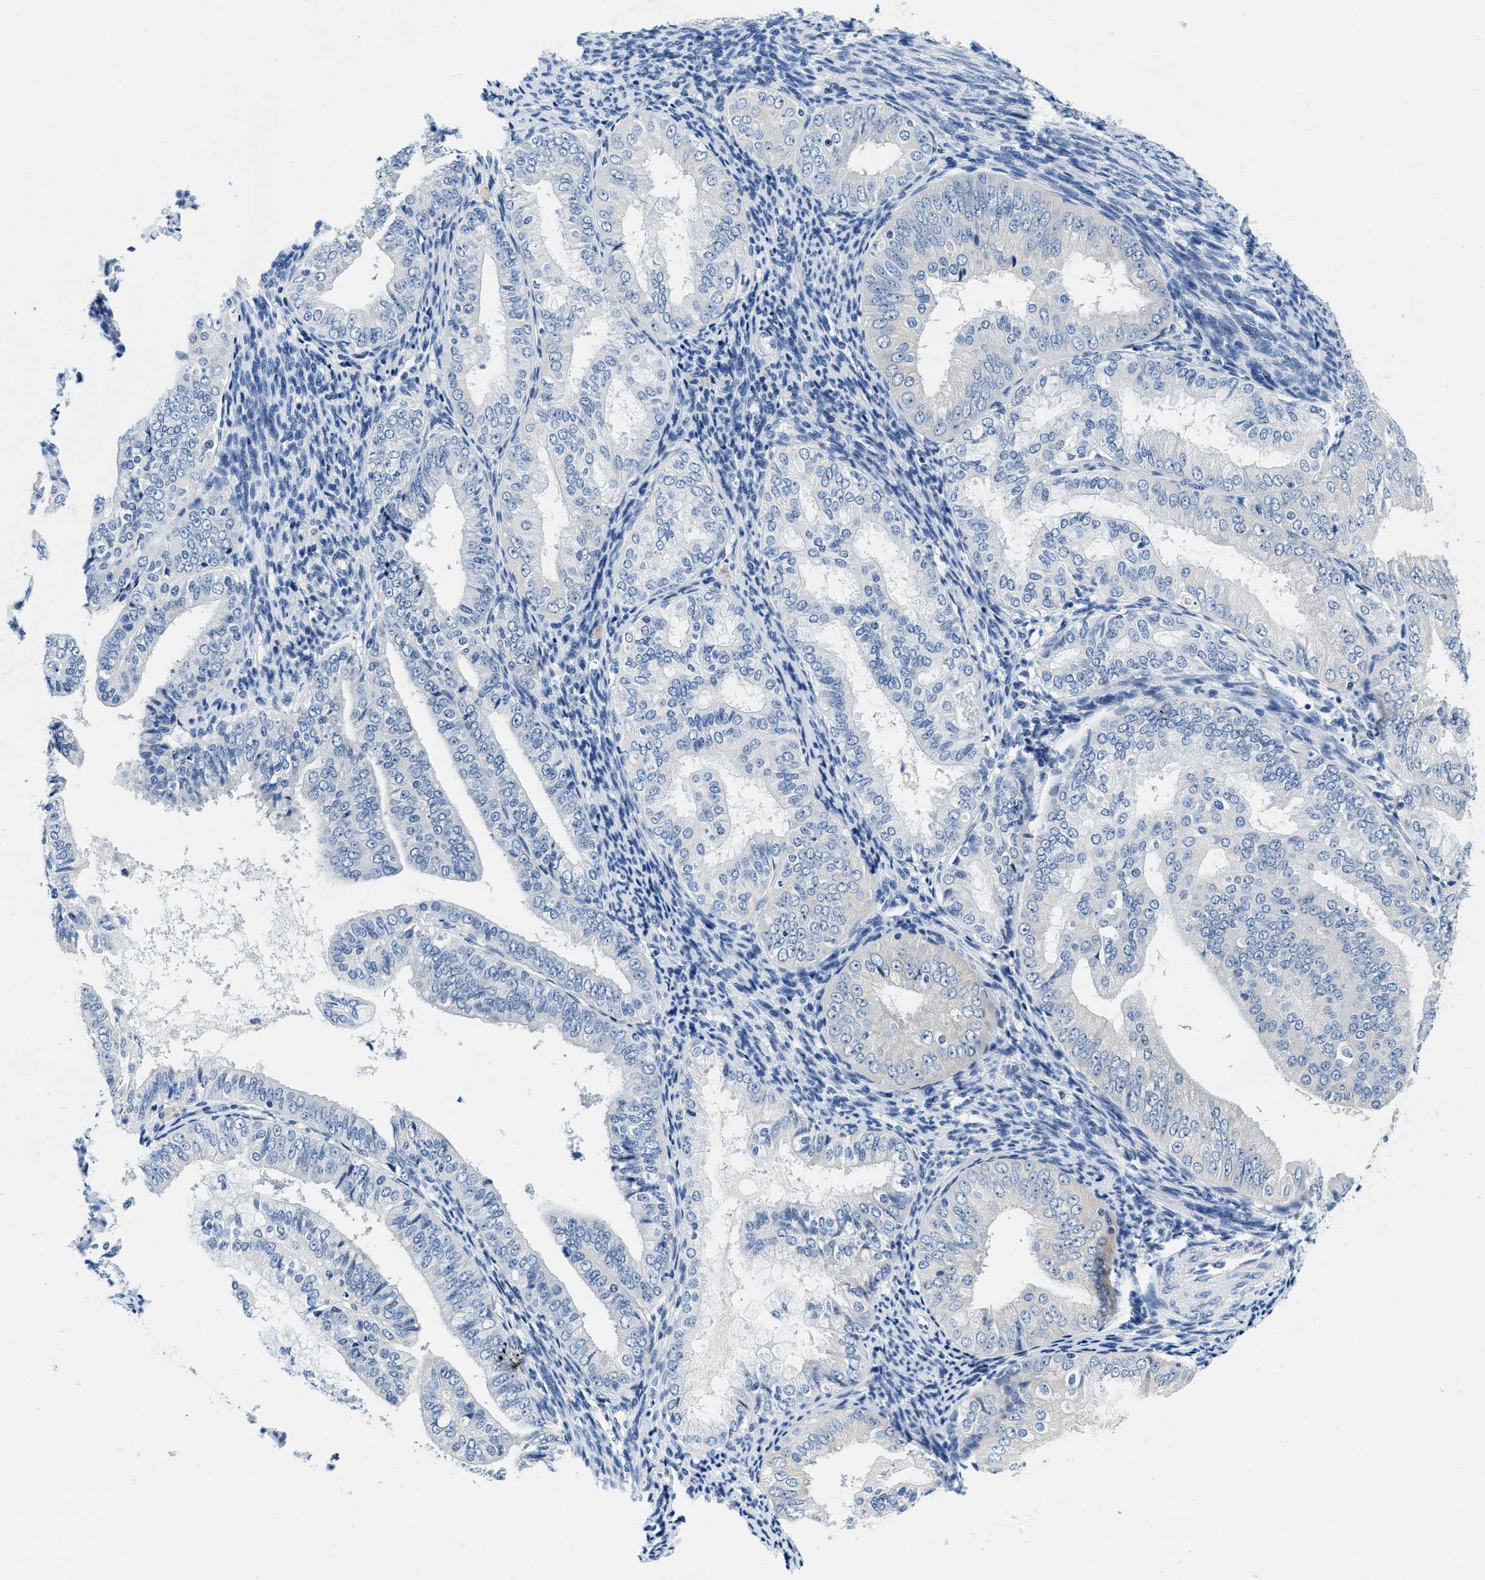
{"staining": {"intensity": "negative", "quantity": "none", "location": "none"}, "tissue": "endometrial cancer", "cell_type": "Tumor cells", "image_type": "cancer", "snomed": [{"axis": "morphology", "description": "Adenocarcinoma, NOS"}, {"axis": "topography", "description": "Endometrium"}], "caption": "Tumor cells show no significant protein positivity in endometrial adenocarcinoma.", "gene": "GSTM3", "patient": {"sex": "female", "age": 63}}